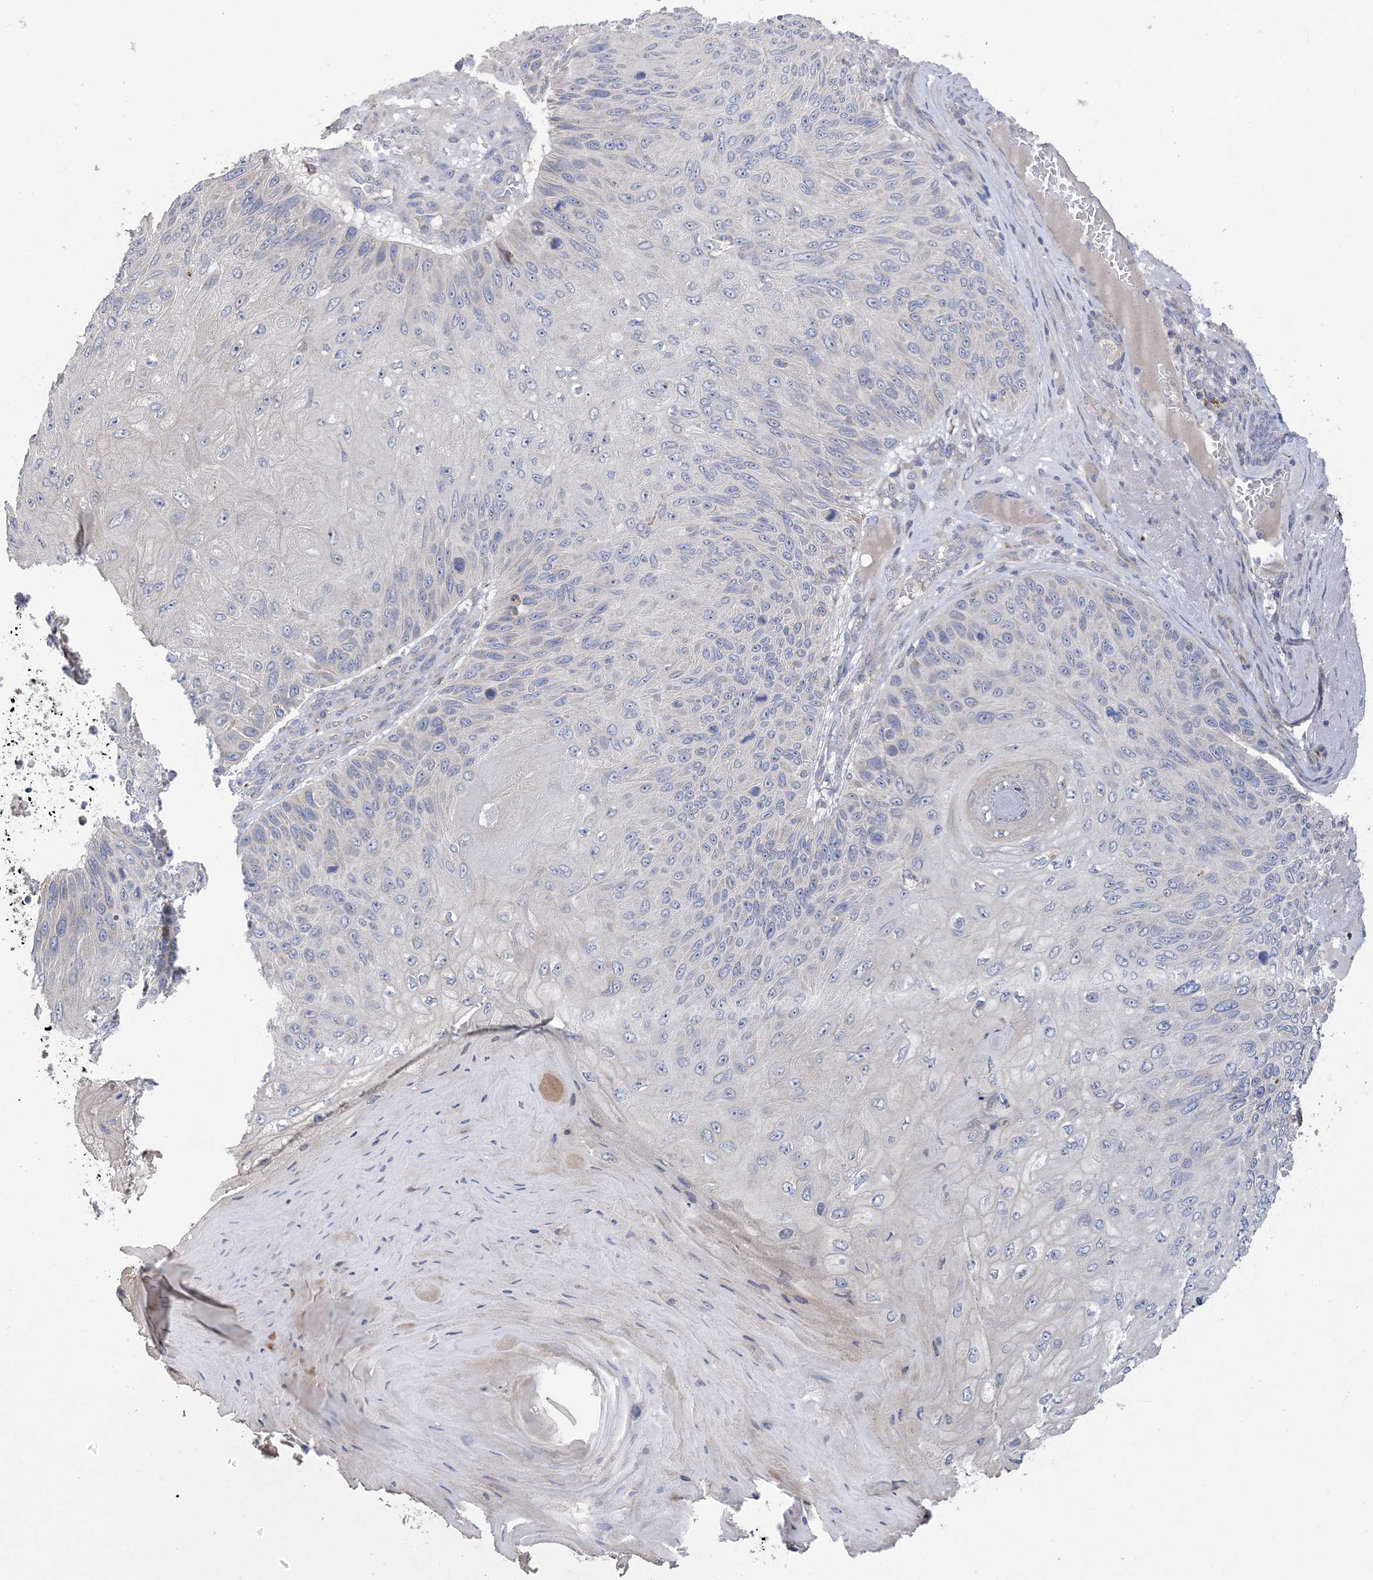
{"staining": {"intensity": "negative", "quantity": "none", "location": "none"}, "tissue": "skin cancer", "cell_type": "Tumor cells", "image_type": "cancer", "snomed": [{"axis": "morphology", "description": "Squamous cell carcinoma, NOS"}, {"axis": "topography", "description": "Skin"}], "caption": "Immunohistochemical staining of human skin cancer exhibits no significant staining in tumor cells.", "gene": "CLEC16A", "patient": {"sex": "female", "age": 88}}